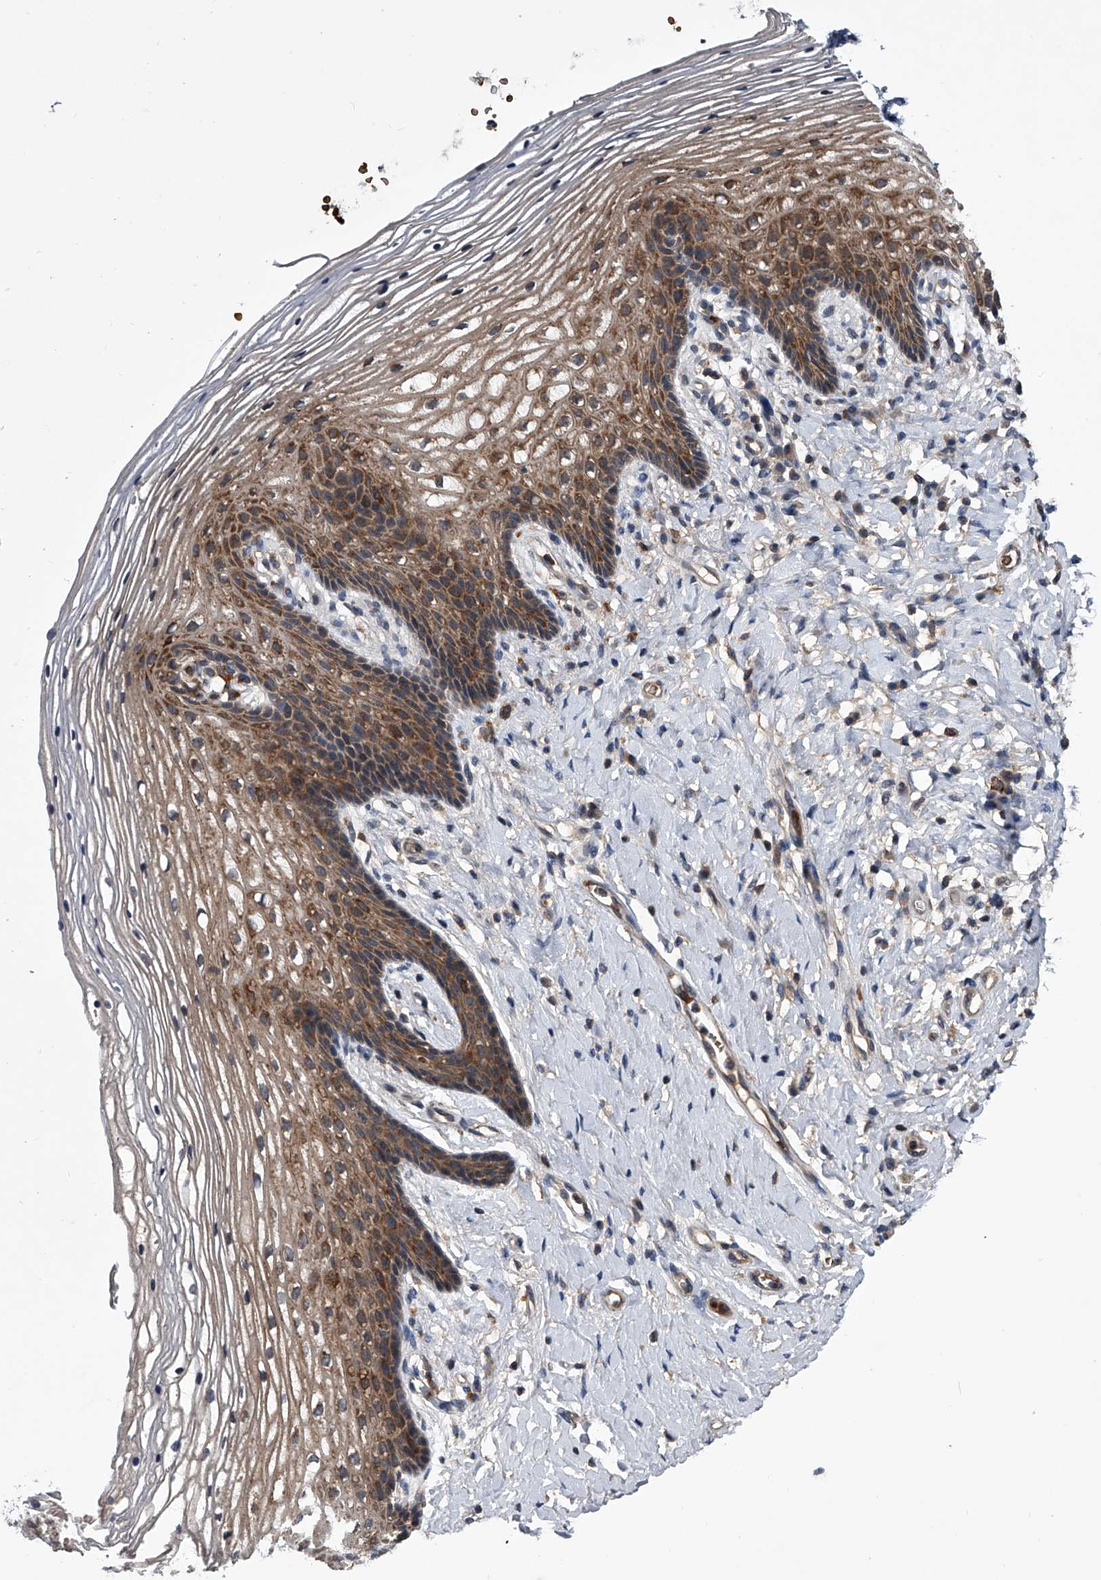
{"staining": {"intensity": "moderate", "quantity": "25%-75%", "location": "cytoplasmic/membranous"}, "tissue": "vagina", "cell_type": "Squamous epithelial cells", "image_type": "normal", "snomed": [{"axis": "morphology", "description": "Normal tissue, NOS"}, {"axis": "topography", "description": "Vagina"}], "caption": "Immunohistochemical staining of benign human vagina demonstrates 25%-75% levels of moderate cytoplasmic/membranous protein positivity in about 25%-75% of squamous epithelial cells.", "gene": "ZNF30", "patient": {"sex": "female", "age": 60}}